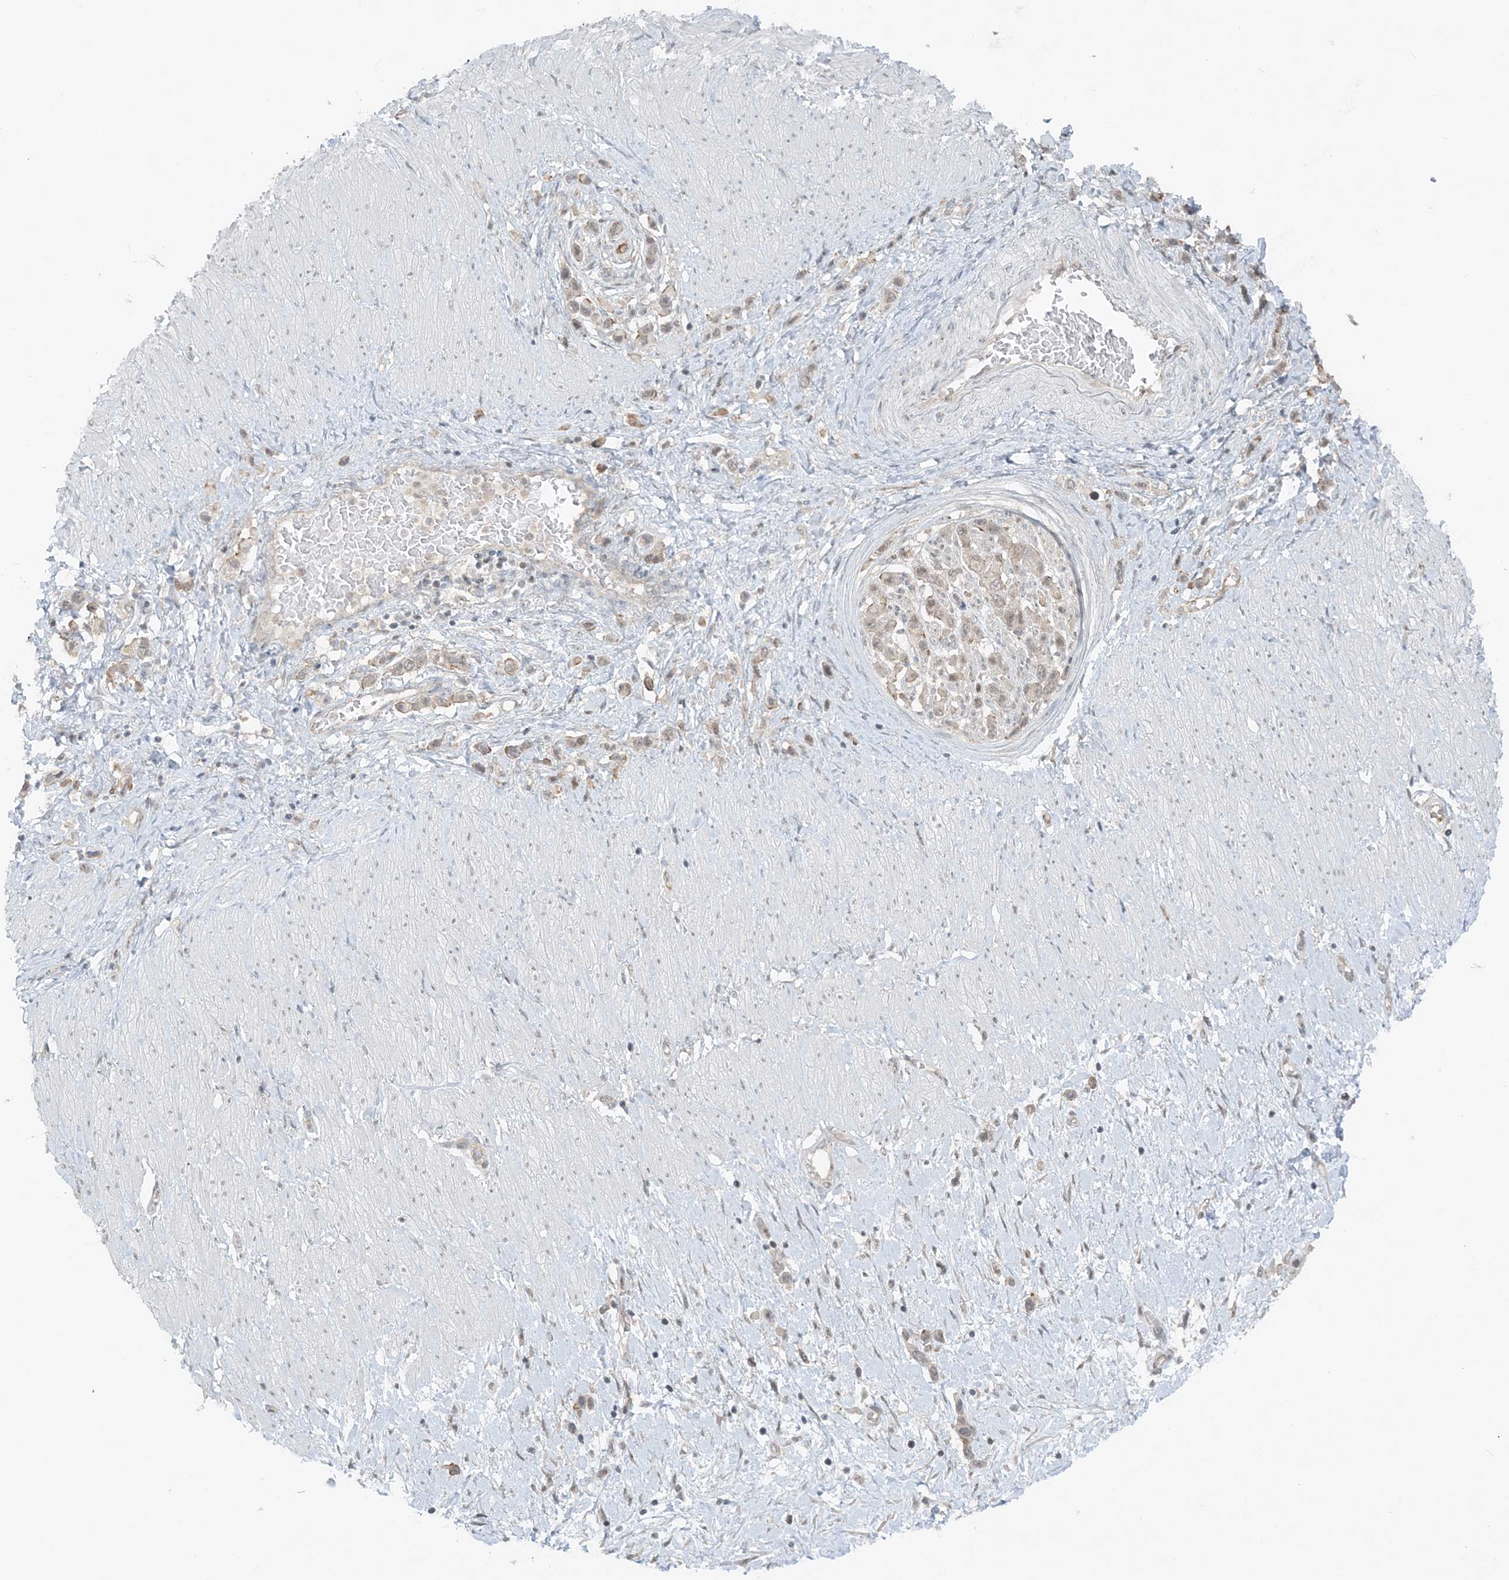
{"staining": {"intensity": "weak", "quantity": "25%-75%", "location": "cytoplasmic/membranous,nuclear"}, "tissue": "stomach cancer", "cell_type": "Tumor cells", "image_type": "cancer", "snomed": [{"axis": "morphology", "description": "Normal tissue, NOS"}, {"axis": "morphology", "description": "Adenocarcinoma, NOS"}, {"axis": "topography", "description": "Stomach, upper"}, {"axis": "topography", "description": "Stomach"}], "caption": "About 25%-75% of tumor cells in stomach cancer (adenocarcinoma) reveal weak cytoplasmic/membranous and nuclear protein expression as visualized by brown immunohistochemical staining.", "gene": "ATP11A", "patient": {"sex": "female", "age": 65}}